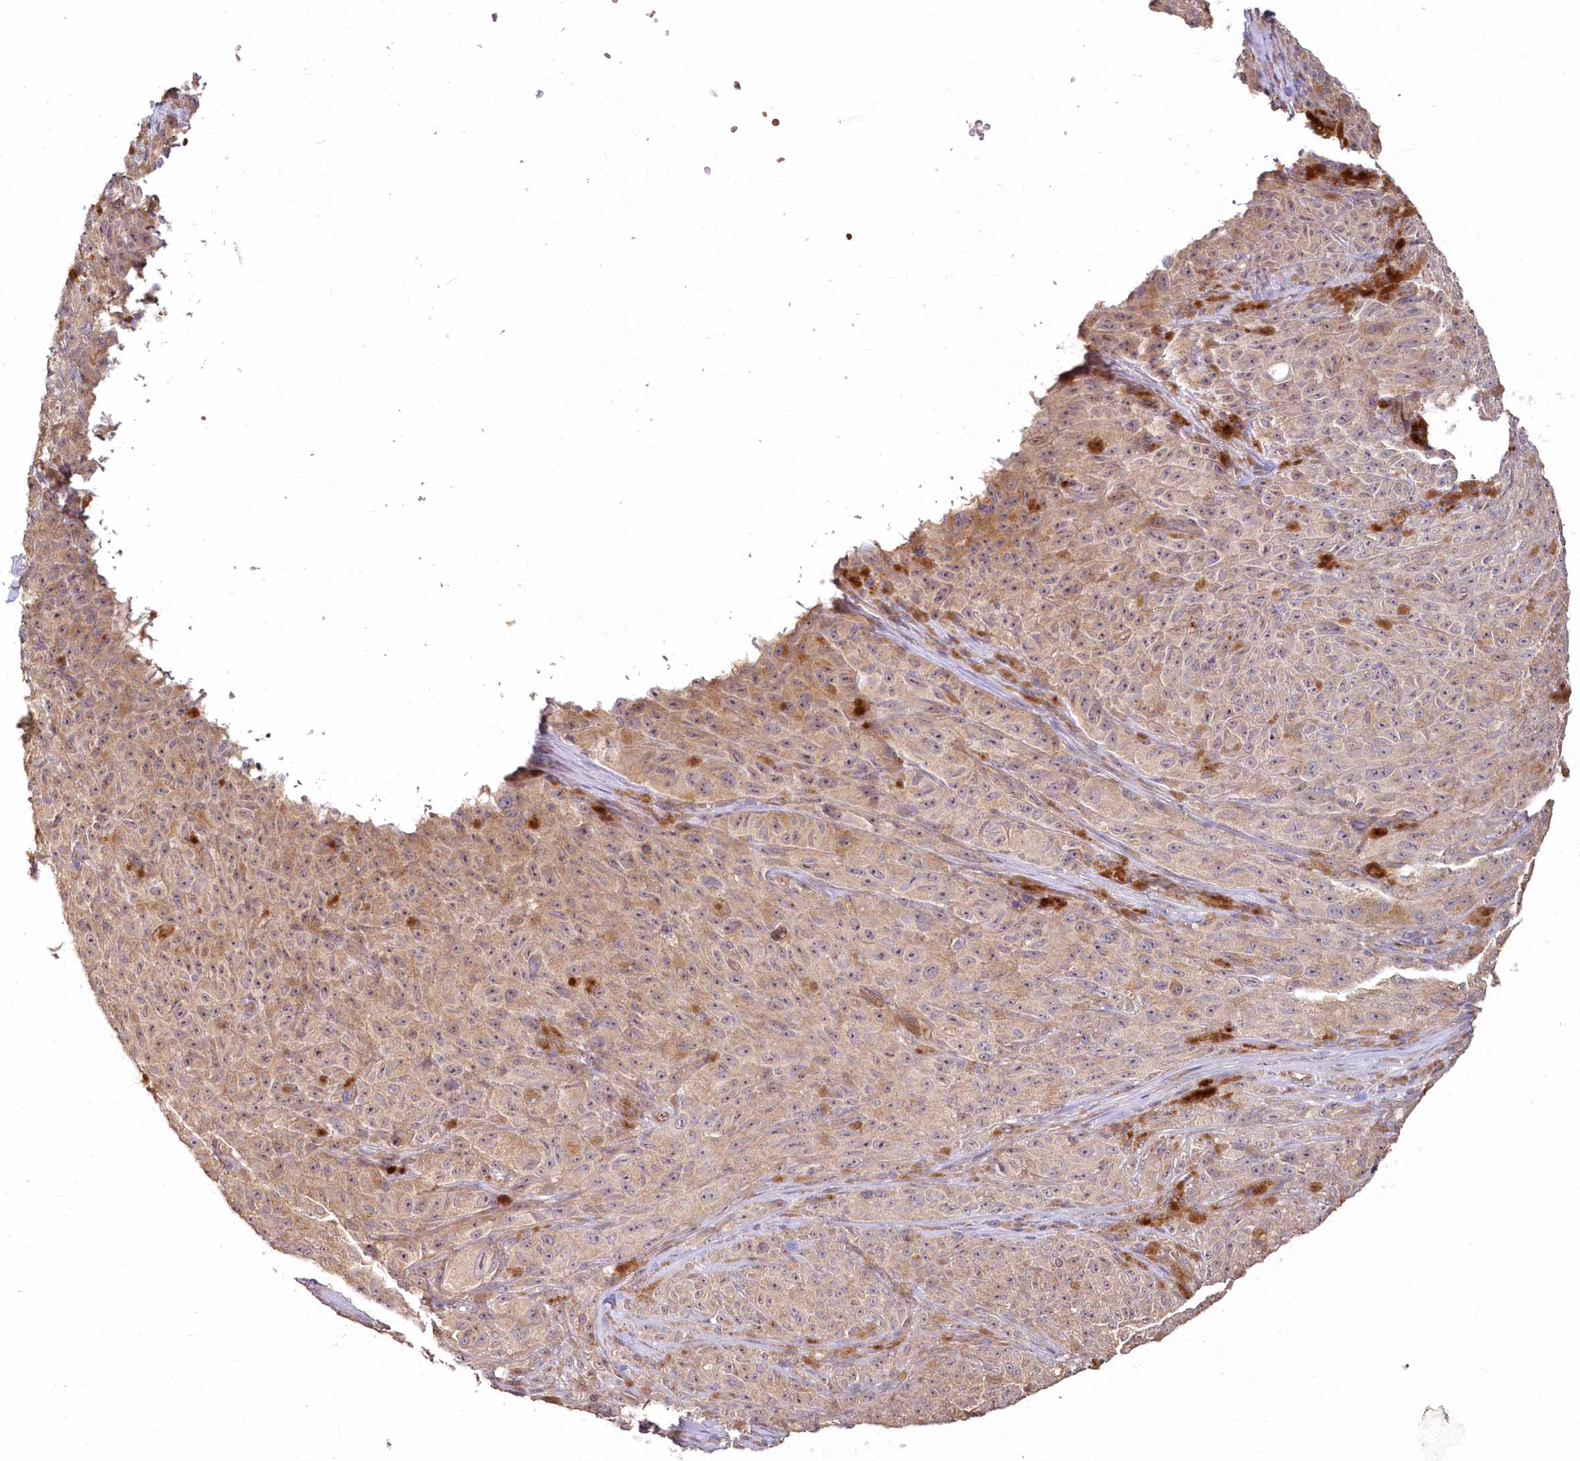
{"staining": {"intensity": "weak", "quantity": ">75%", "location": "cytoplasmic/membranous,nuclear"}, "tissue": "melanoma", "cell_type": "Tumor cells", "image_type": "cancer", "snomed": [{"axis": "morphology", "description": "Malignant melanoma, NOS"}, {"axis": "topography", "description": "Skin"}], "caption": "Immunohistochemistry (IHC) micrograph of neoplastic tissue: malignant melanoma stained using immunohistochemistry shows low levels of weak protein expression localized specifically in the cytoplasmic/membranous and nuclear of tumor cells, appearing as a cytoplasmic/membranous and nuclear brown color.", "gene": "HYCC2", "patient": {"sex": "female", "age": 82}}